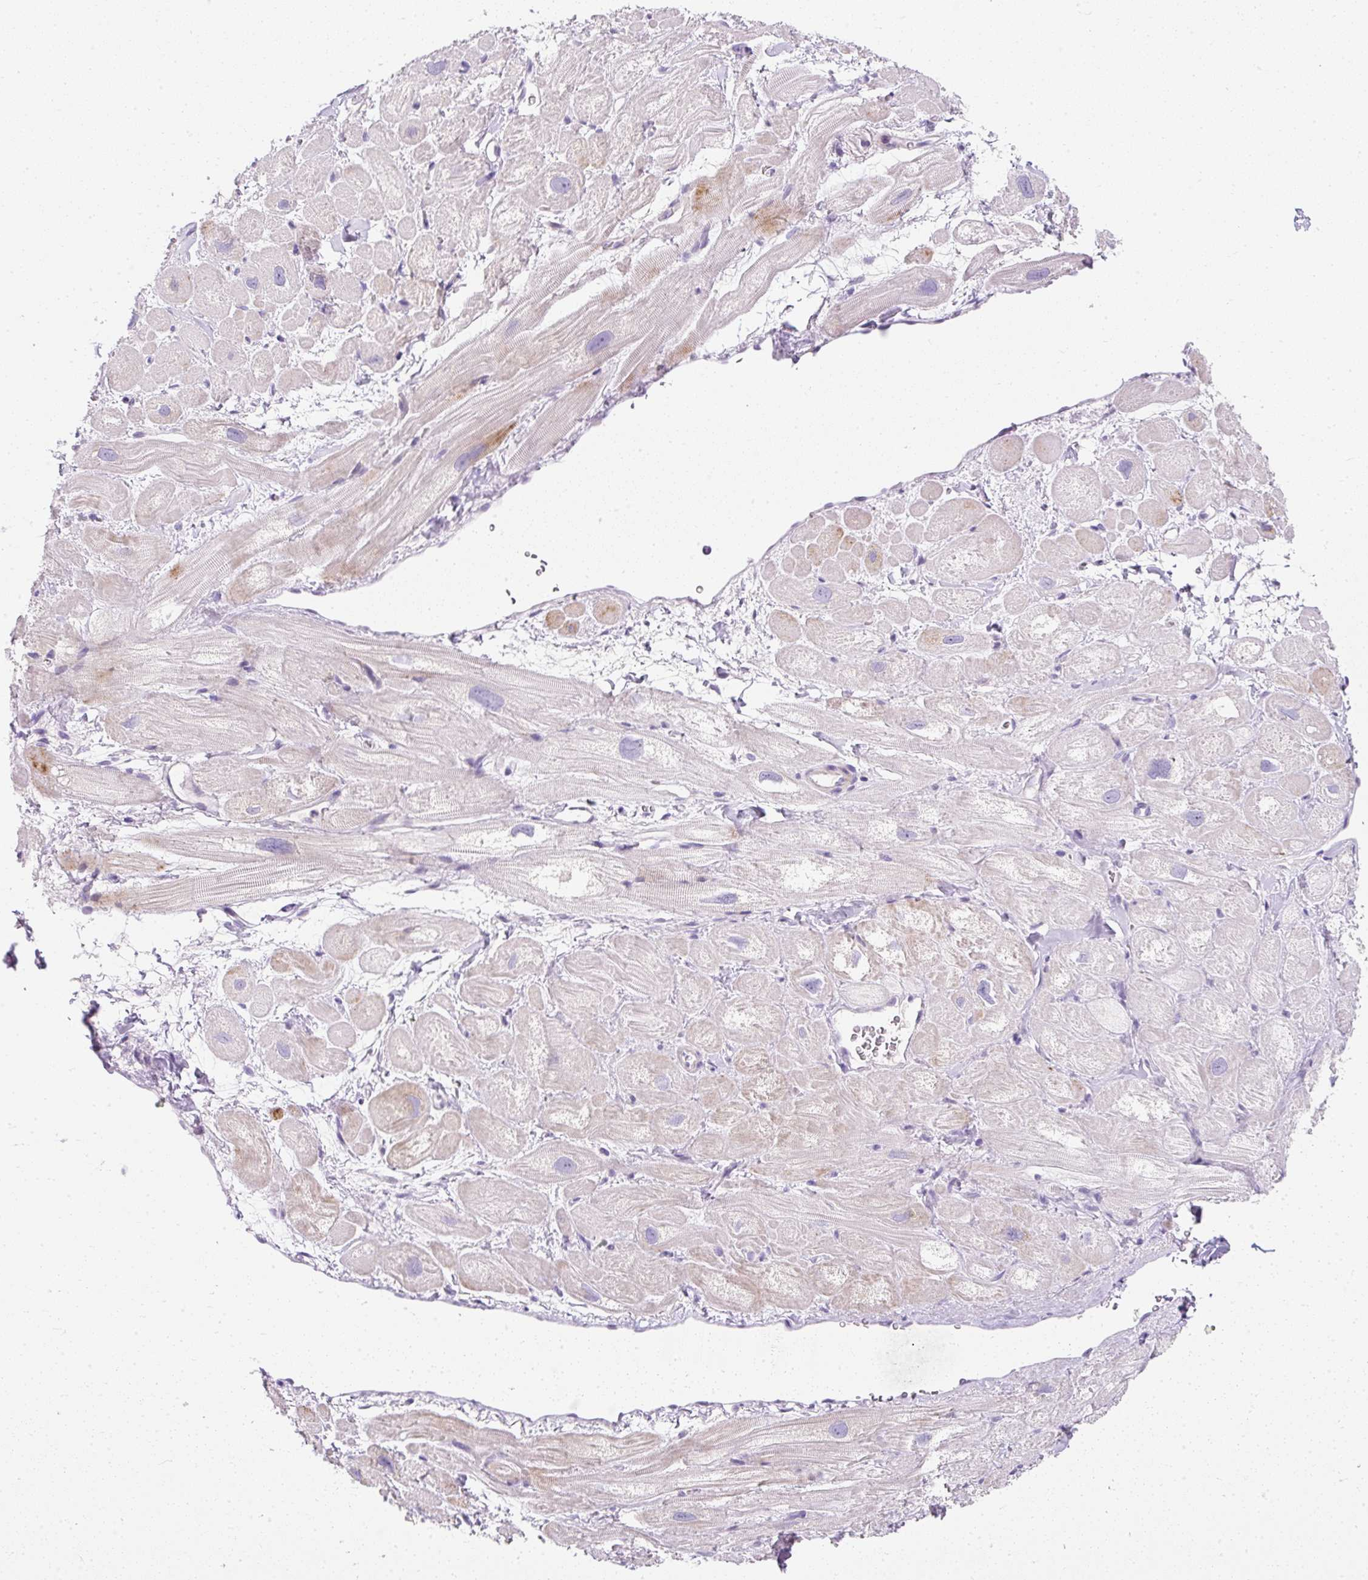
{"staining": {"intensity": "moderate", "quantity": "<25%", "location": "cytoplasmic/membranous"}, "tissue": "heart muscle", "cell_type": "Cardiomyocytes", "image_type": "normal", "snomed": [{"axis": "morphology", "description": "Normal tissue, NOS"}, {"axis": "topography", "description": "Heart"}], "caption": "Benign heart muscle was stained to show a protein in brown. There is low levels of moderate cytoplasmic/membranous staining in approximately <25% of cardiomyocytes. Using DAB (brown) and hematoxylin (blue) stains, captured at high magnification using brightfield microscopy.", "gene": "DTX4", "patient": {"sex": "male", "age": 49}}